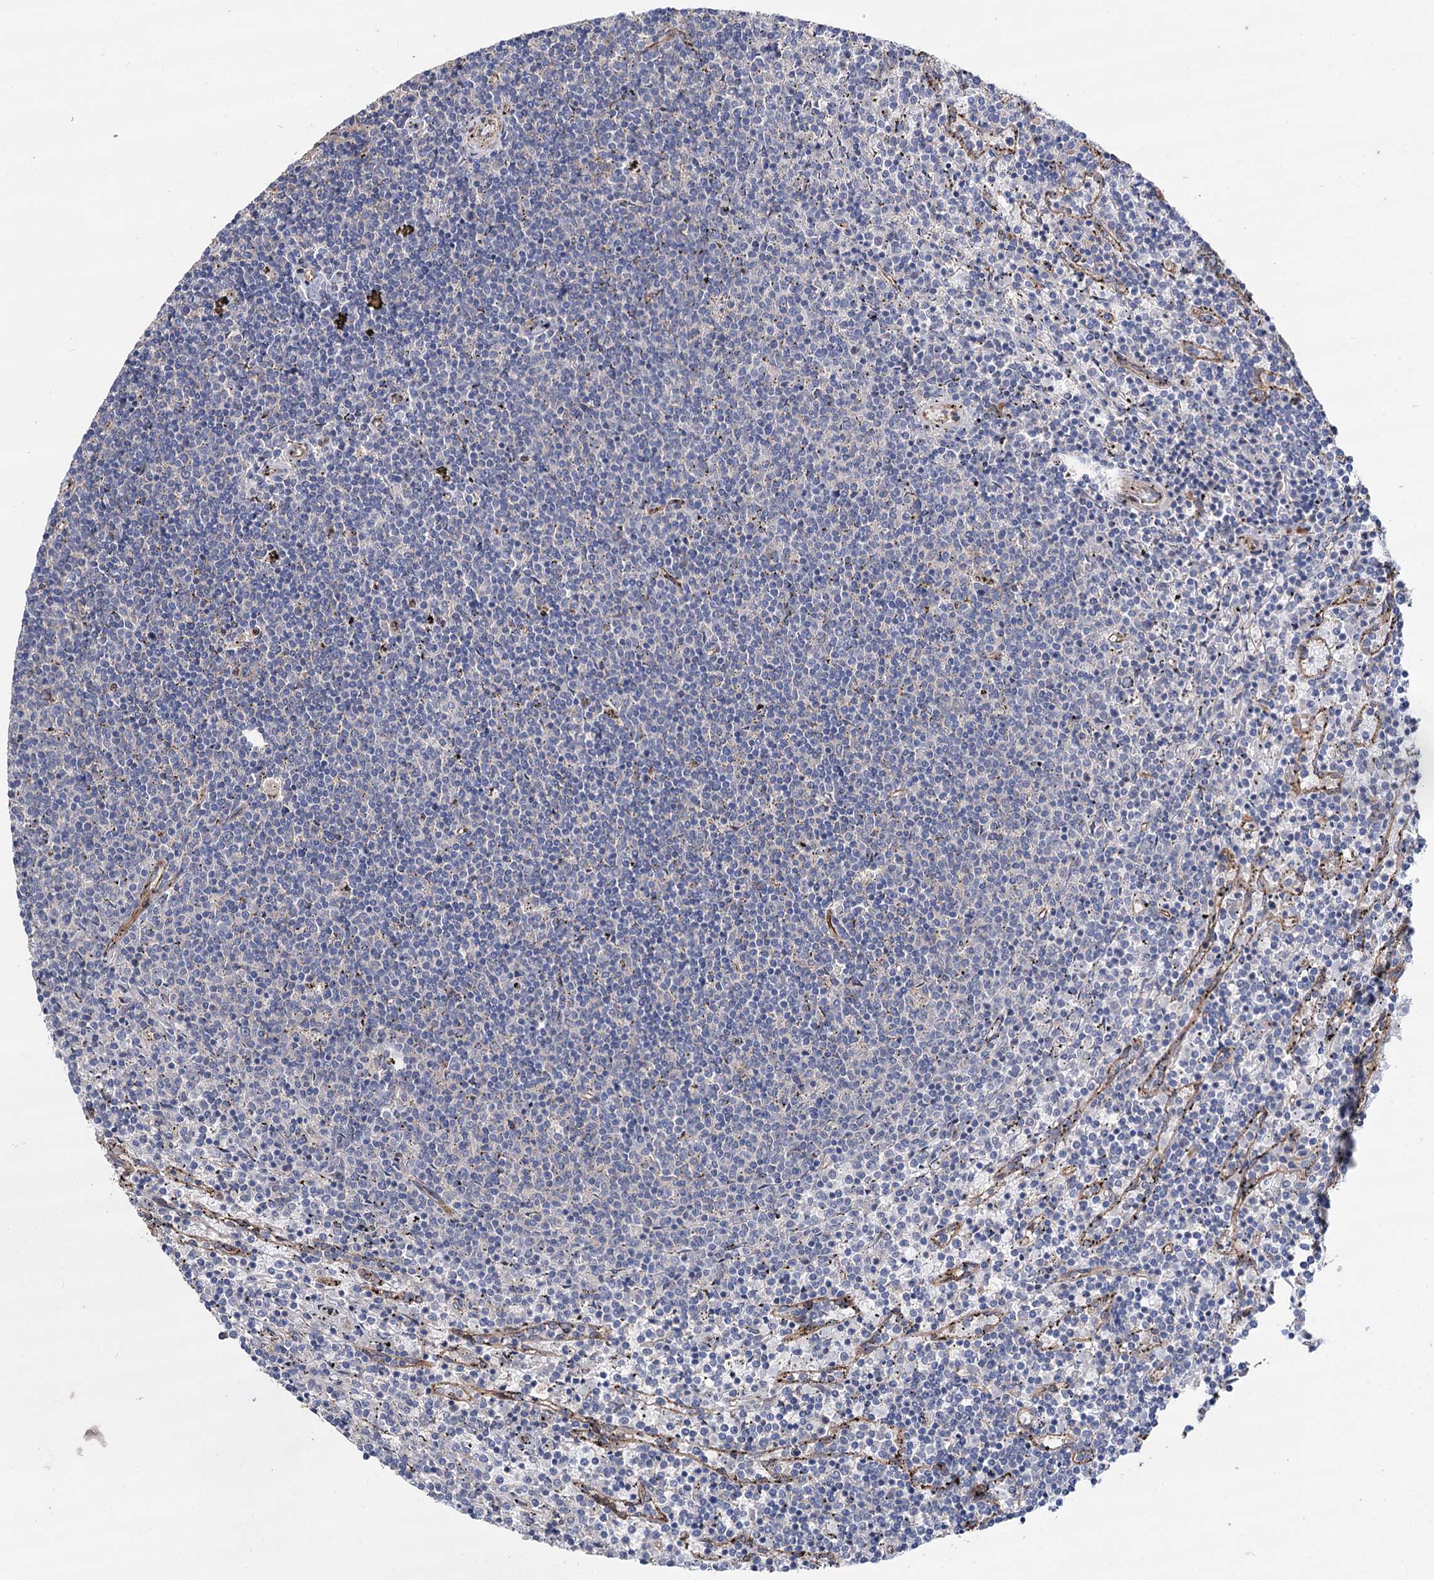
{"staining": {"intensity": "negative", "quantity": "none", "location": "none"}, "tissue": "lymphoma", "cell_type": "Tumor cells", "image_type": "cancer", "snomed": [{"axis": "morphology", "description": "Malignant lymphoma, non-Hodgkin's type, Low grade"}, {"axis": "topography", "description": "Spleen"}], "caption": "The micrograph exhibits no staining of tumor cells in lymphoma.", "gene": "SPATS2", "patient": {"sex": "female", "age": 50}}